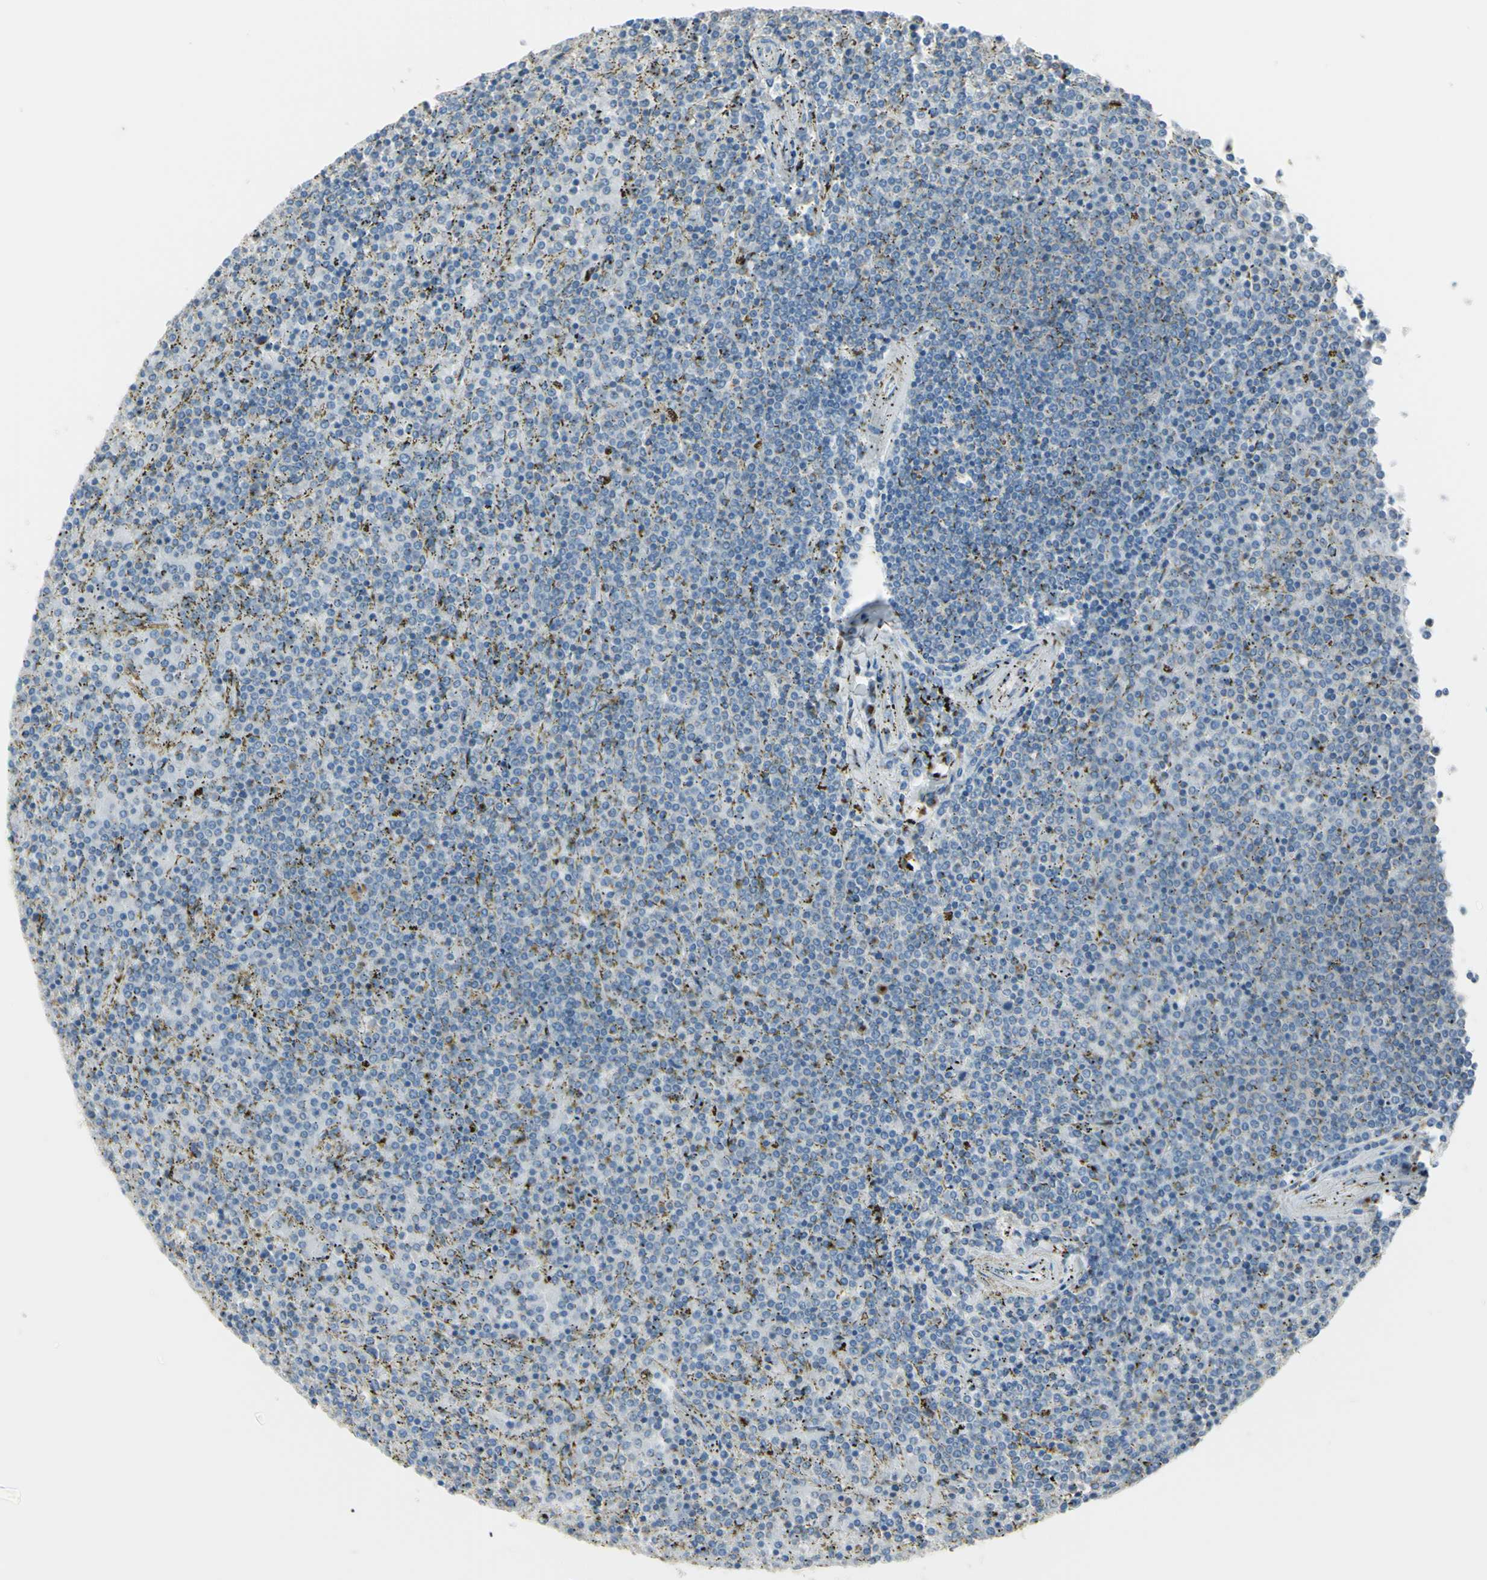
{"staining": {"intensity": "negative", "quantity": "none", "location": "none"}, "tissue": "lymphoma", "cell_type": "Tumor cells", "image_type": "cancer", "snomed": [{"axis": "morphology", "description": "Malignant lymphoma, non-Hodgkin's type, Low grade"}, {"axis": "topography", "description": "Spleen"}], "caption": "Protein analysis of malignant lymphoma, non-Hodgkin's type (low-grade) demonstrates no significant staining in tumor cells.", "gene": "B4GALT3", "patient": {"sex": "female", "age": 77}}